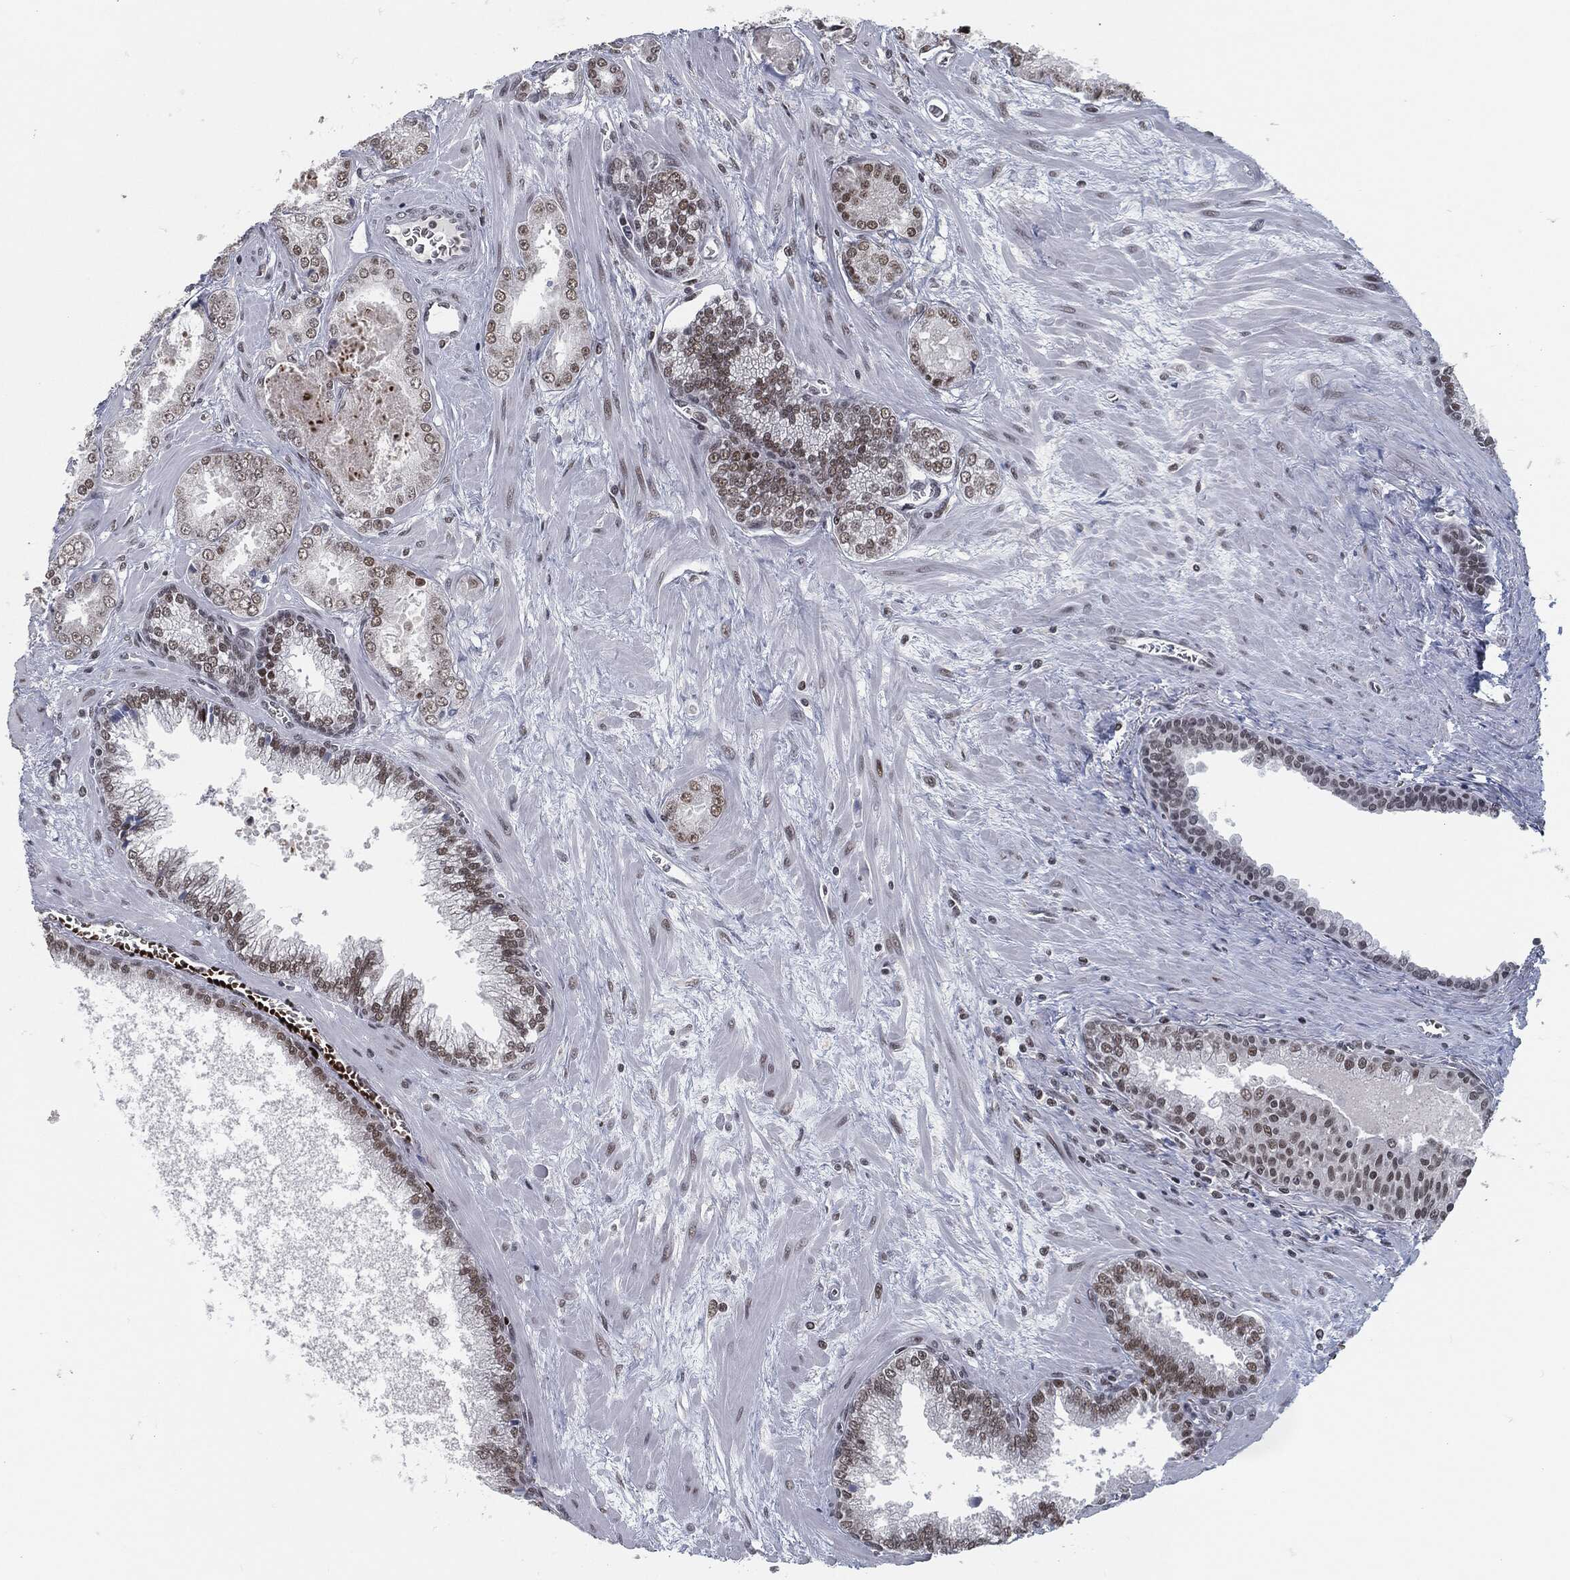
{"staining": {"intensity": "strong", "quantity": "<25%", "location": "nuclear"}, "tissue": "prostate cancer", "cell_type": "Tumor cells", "image_type": "cancer", "snomed": [{"axis": "morphology", "description": "Adenocarcinoma, NOS"}, {"axis": "topography", "description": "Prostate"}], "caption": "Immunohistochemistry (IHC) of adenocarcinoma (prostate) exhibits medium levels of strong nuclear positivity in about <25% of tumor cells.", "gene": "ANXA1", "patient": {"sex": "male", "age": 56}}